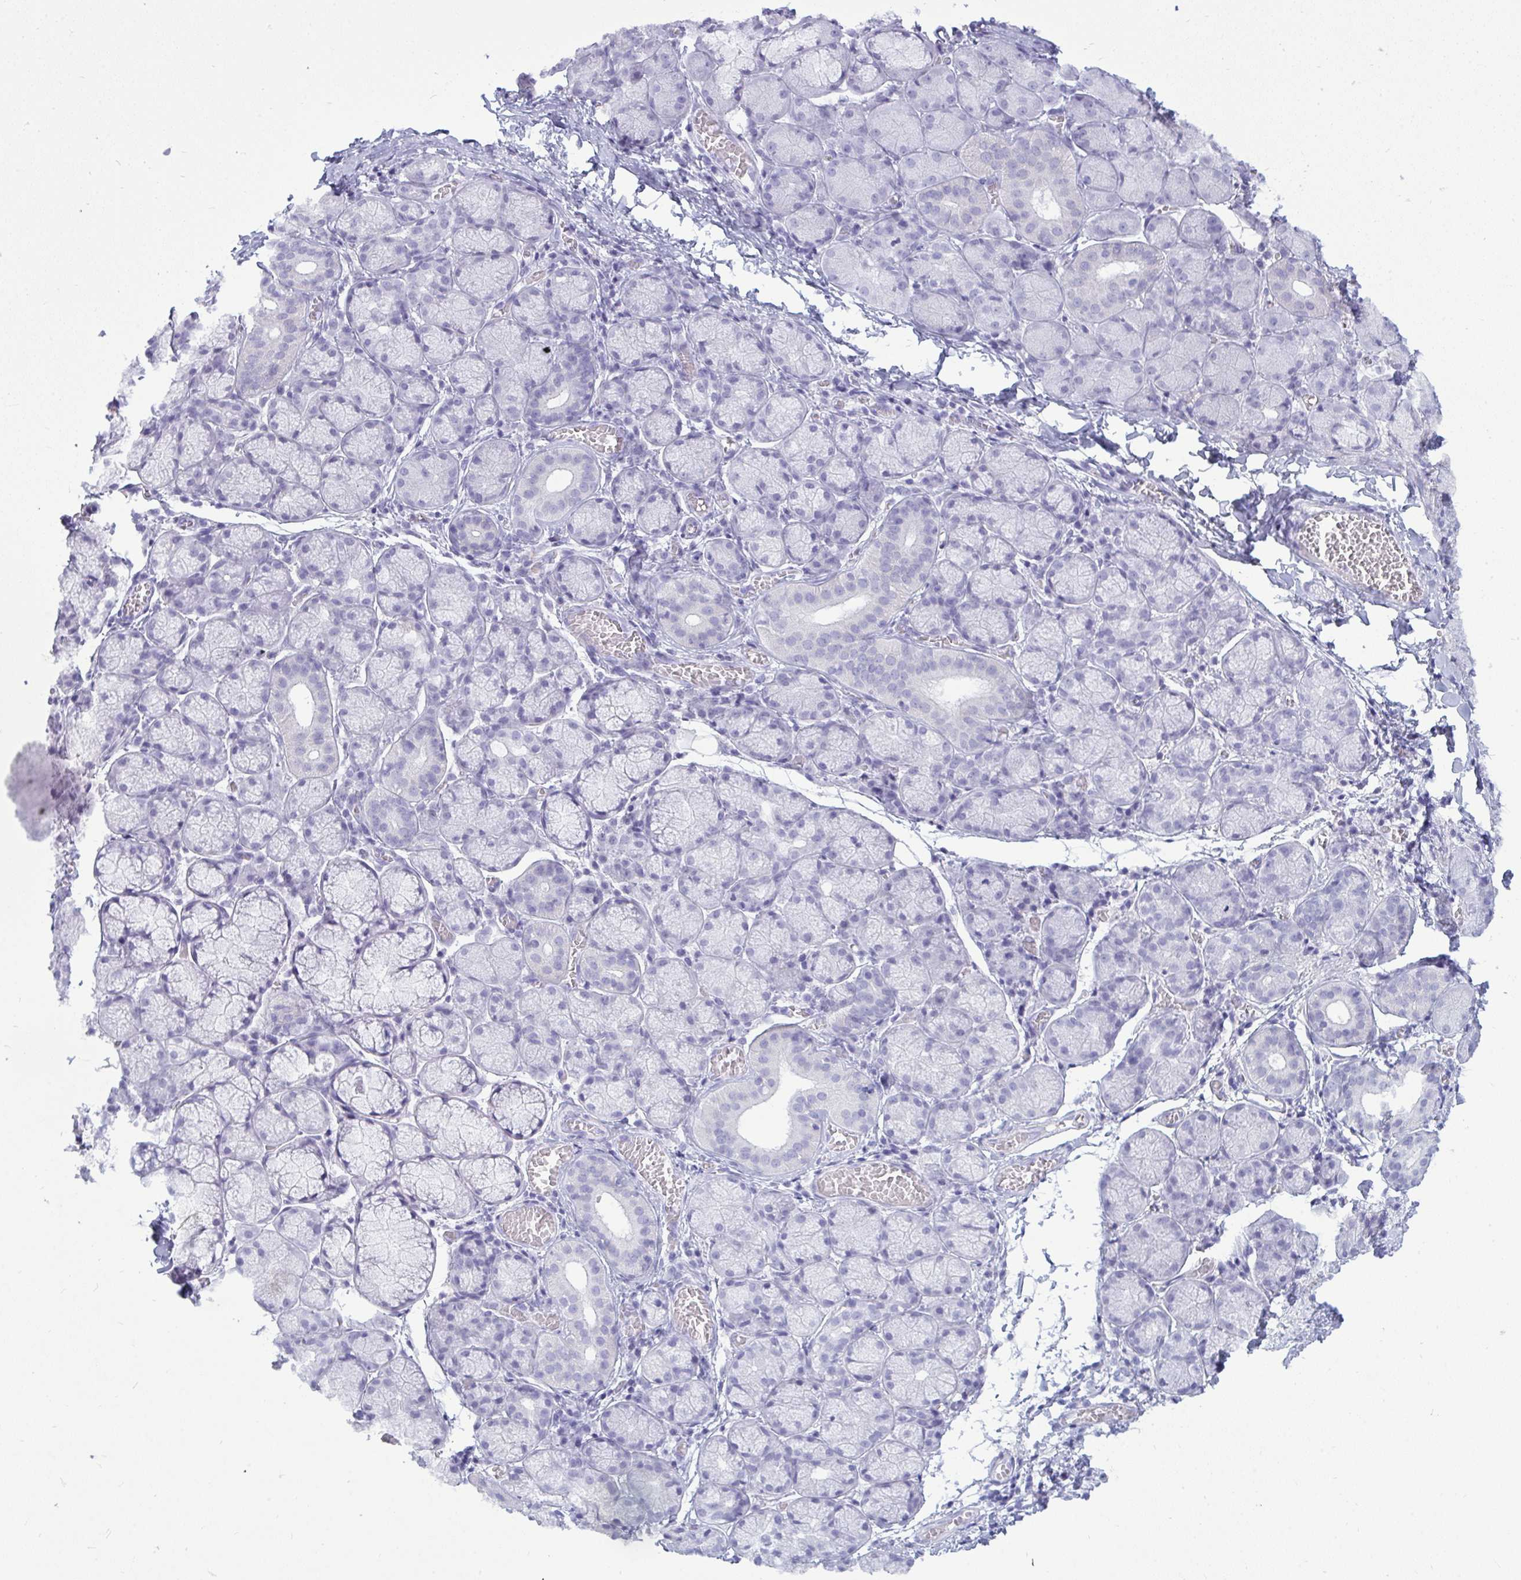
{"staining": {"intensity": "negative", "quantity": "none", "location": "none"}, "tissue": "salivary gland", "cell_type": "Glandular cells", "image_type": "normal", "snomed": [{"axis": "morphology", "description": "Normal tissue, NOS"}, {"axis": "topography", "description": "Salivary gland"}], "caption": "A photomicrograph of salivary gland stained for a protein displays no brown staining in glandular cells. The staining is performed using DAB (3,3'-diaminobenzidine) brown chromogen with nuclei counter-stained in using hematoxylin.", "gene": "ANKRD60", "patient": {"sex": "female", "age": 24}}